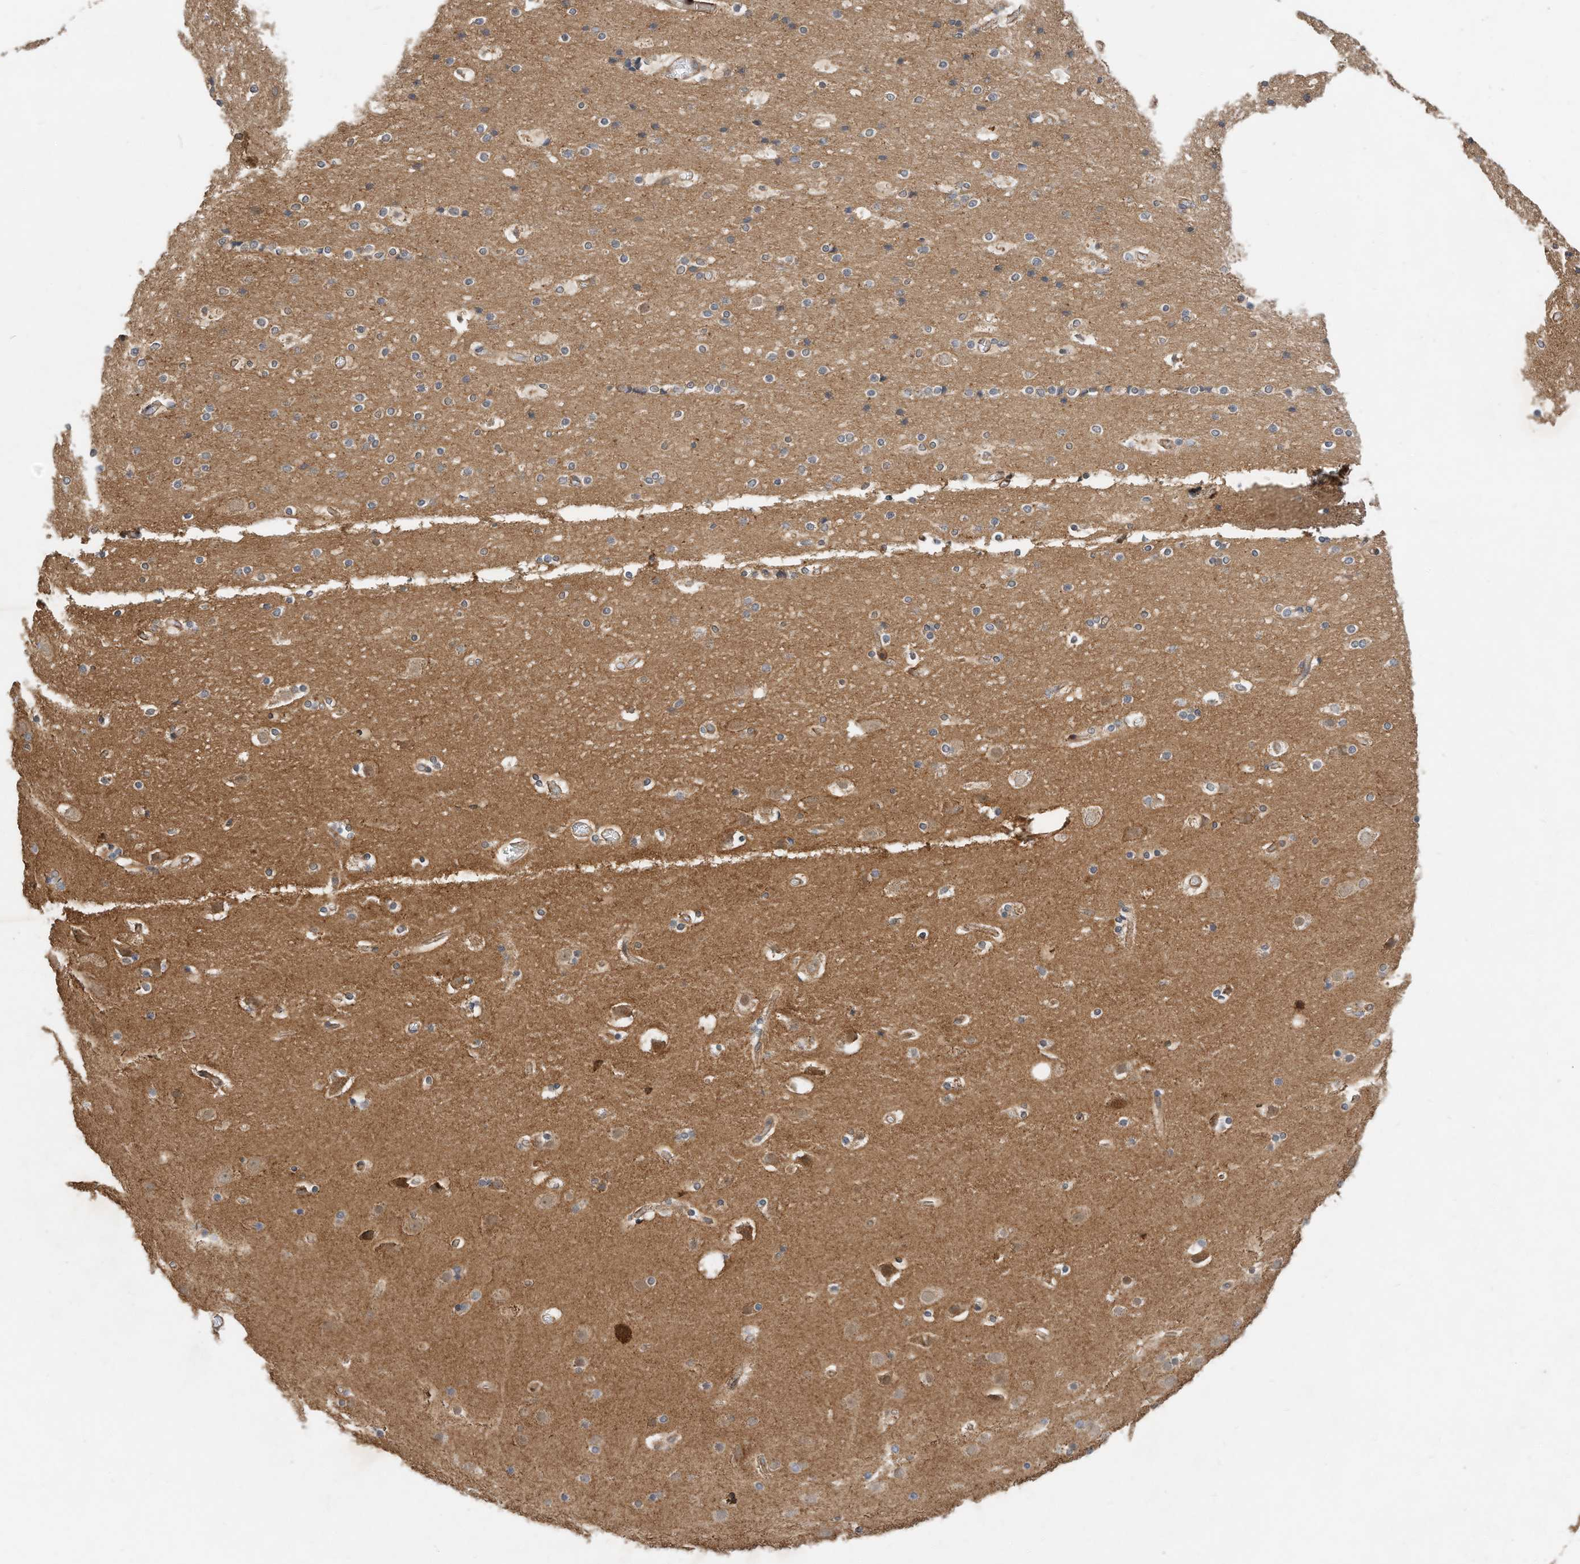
{"staining": {"intensity": "moderate", "quantity": ">75%", "location": "cytoplasmic/membranous"}, "tissue": "cerebral cortex", "cell_type": "Endothelial cells", "image_type": "normal", "snomed": [{"axis": "morphology", "description": "Normal tissue, NOS"}, {"axis": "topography", "description": "Cerebral cortex"}], "caption": "Immunohistochemical staining of unremarkable human cerebral cortex reveals moderate cytoplasmic/membranous protein staining in about >75% of endothelial cells. (Stains: DAB (3,3'-diaminobenzidine) in brown, nuclei in blue, Microscopy: brightfield microscopy at high magnification).", "gene": "CPAMD8", "patient": {"sex": "male", "age": 57}}